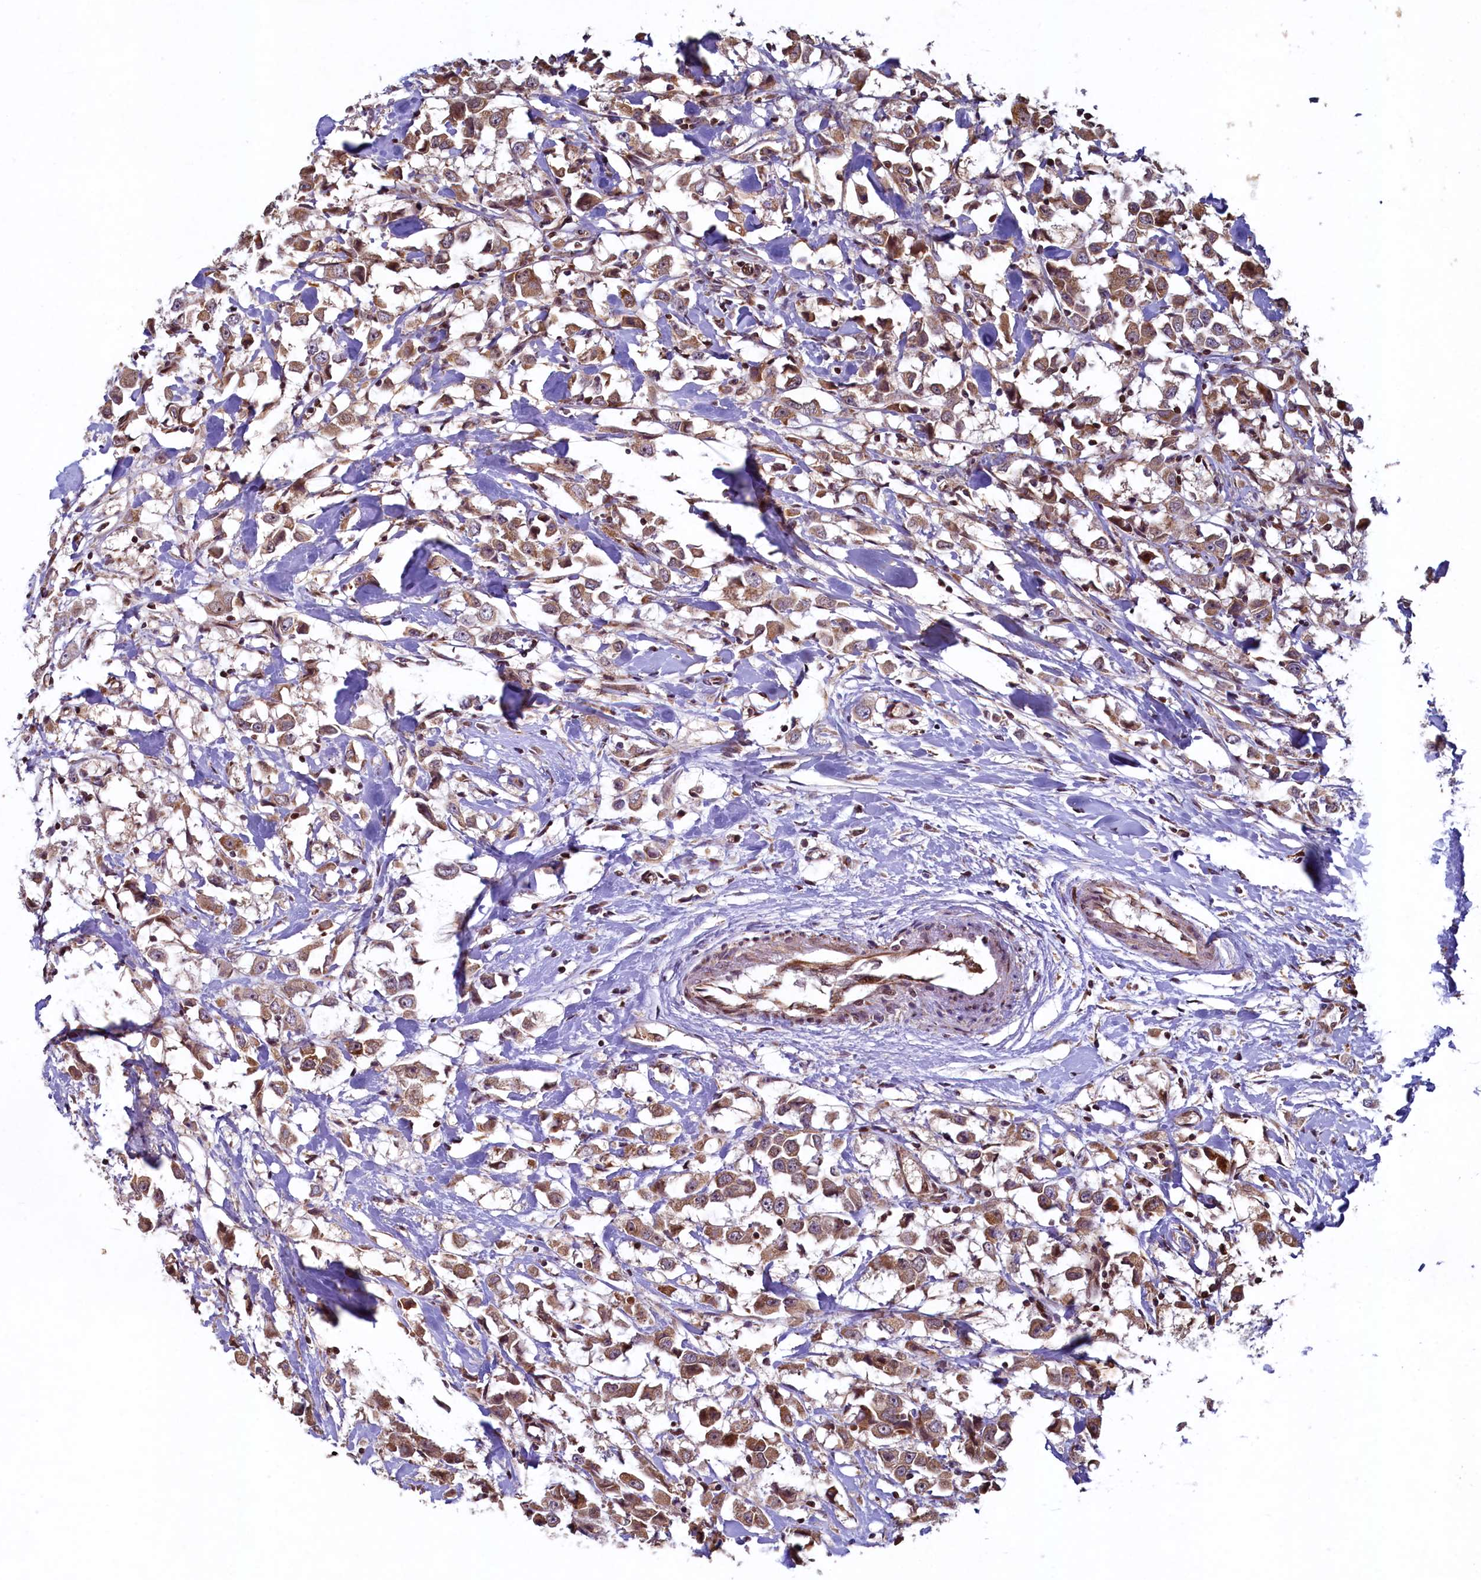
{"staining": {"intensity": "moderate", "quantity": ">75%", "location": "cytoplasmic/membranous"}, "tissue": "breast cancer", "cell_type": "Tumor cells", "image_type": "cancer", "snomed": [{"axis": "morphology", "description": "Duct carcinoma"}, {"axis": "topography", "description": "Breast"}], "caption": "Immunohistochemistry of breast invasive ductal carcinoma exhibits medium levels of moderate cytoplasmic/membranous positivity in approximately >75% of tumor cells.", "gene": "ZNF577", "patient": {"sex": "female", "age": 61}}